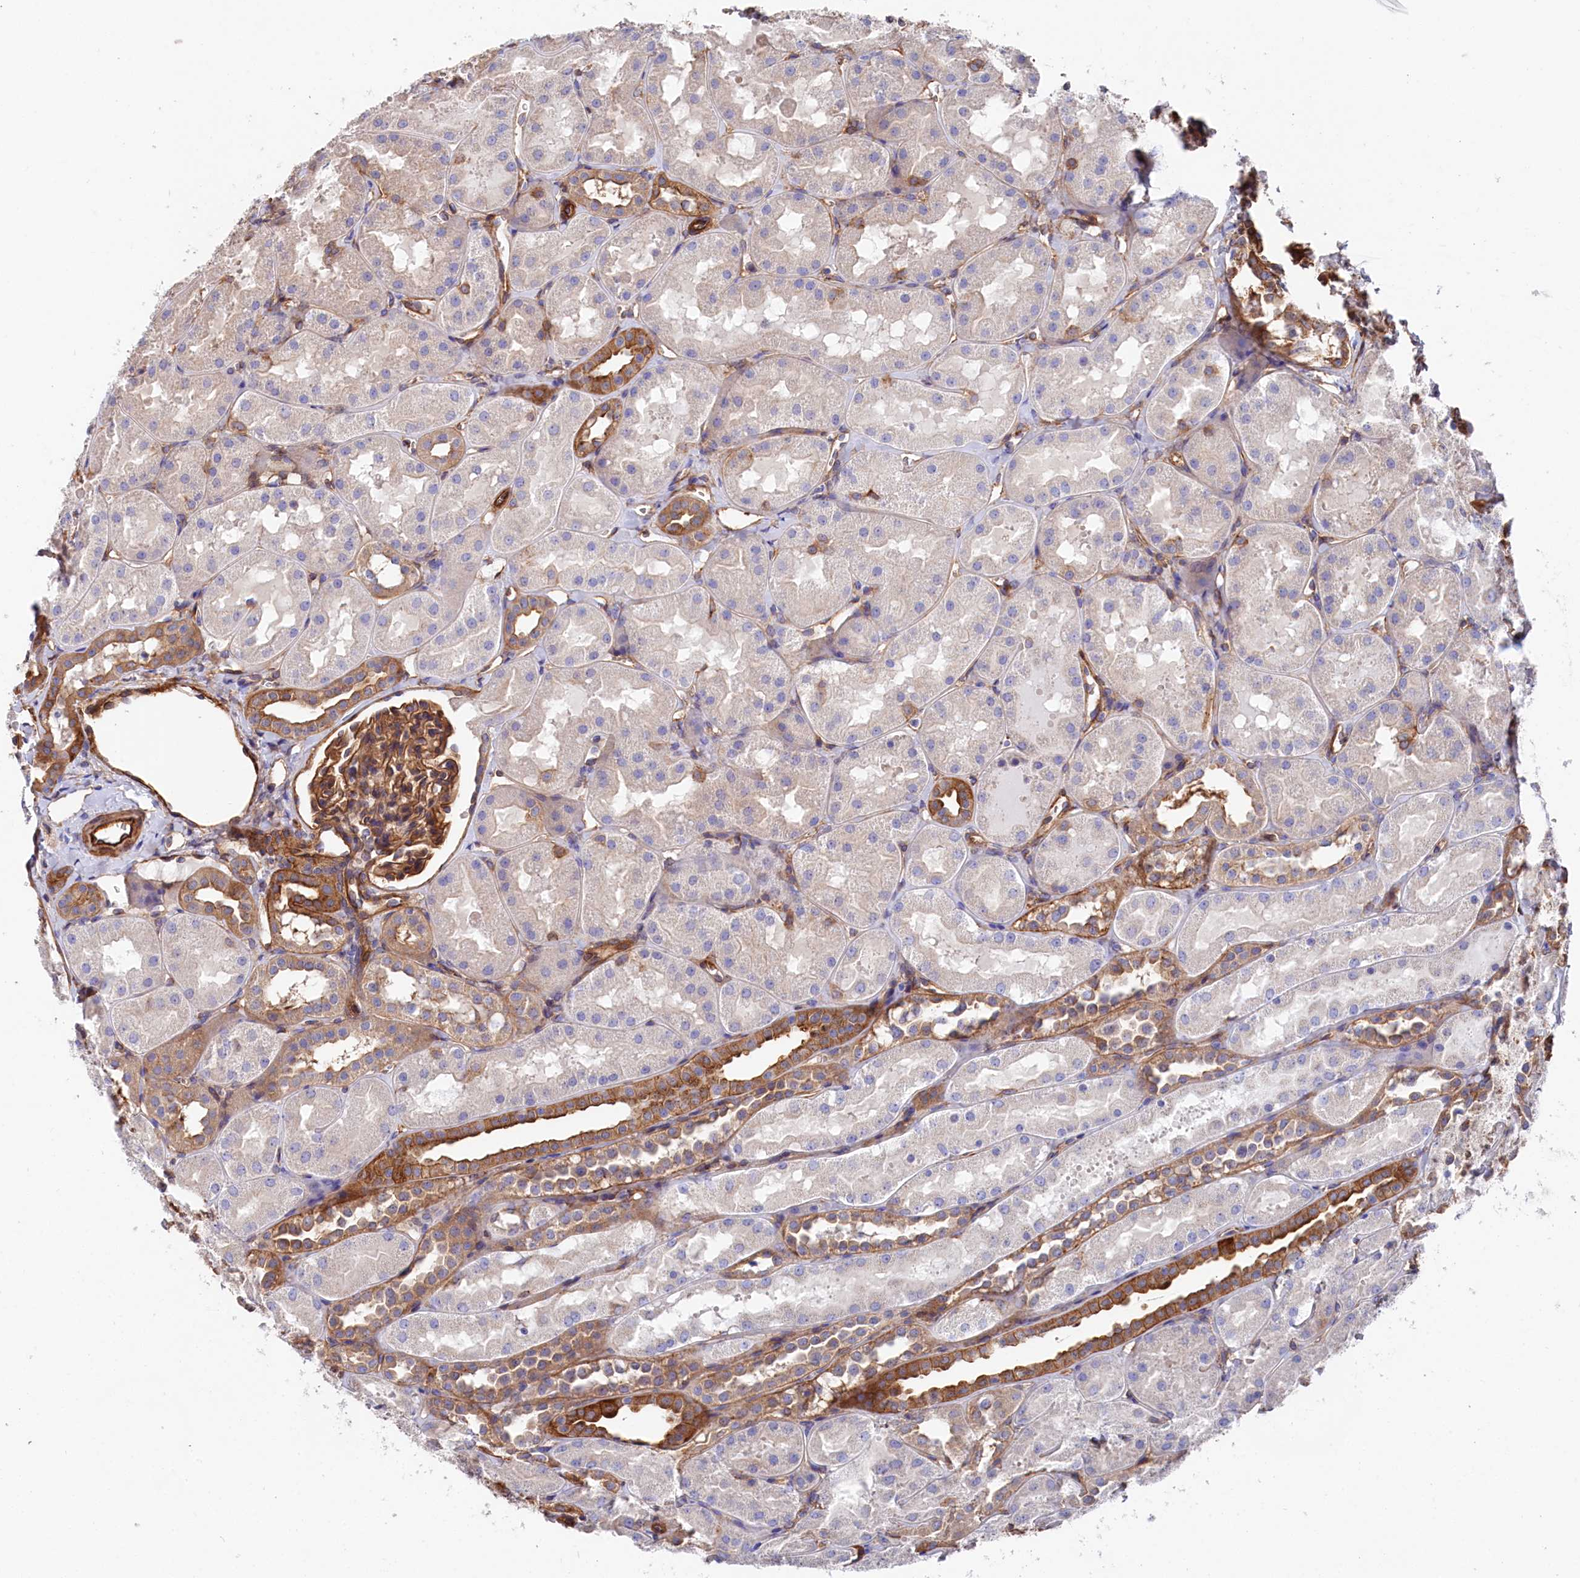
{"staining": {"intensity": "strong", "quantity": ">75%", "location": "cytoplasmic/membranous"}, "tissue": "kidney", "cell_type": "Cells in glomeruli", "image_type": "normal", "snomed": [{"axis": "morphology", "description": "Normal tissue, NOS"}, {"axis": "topography", "description": "Kidney"}, {"axis": "topography", "description": "Urinary bladder"}], "caption": "Immunohistochemical staining of benign human kidney displays strong cytoplasmic/membranous protein expression in about >75% of cells in glomeruli.", "gene": "TNKS1BP1", "patient": {"sex": "male", "age": 16}}